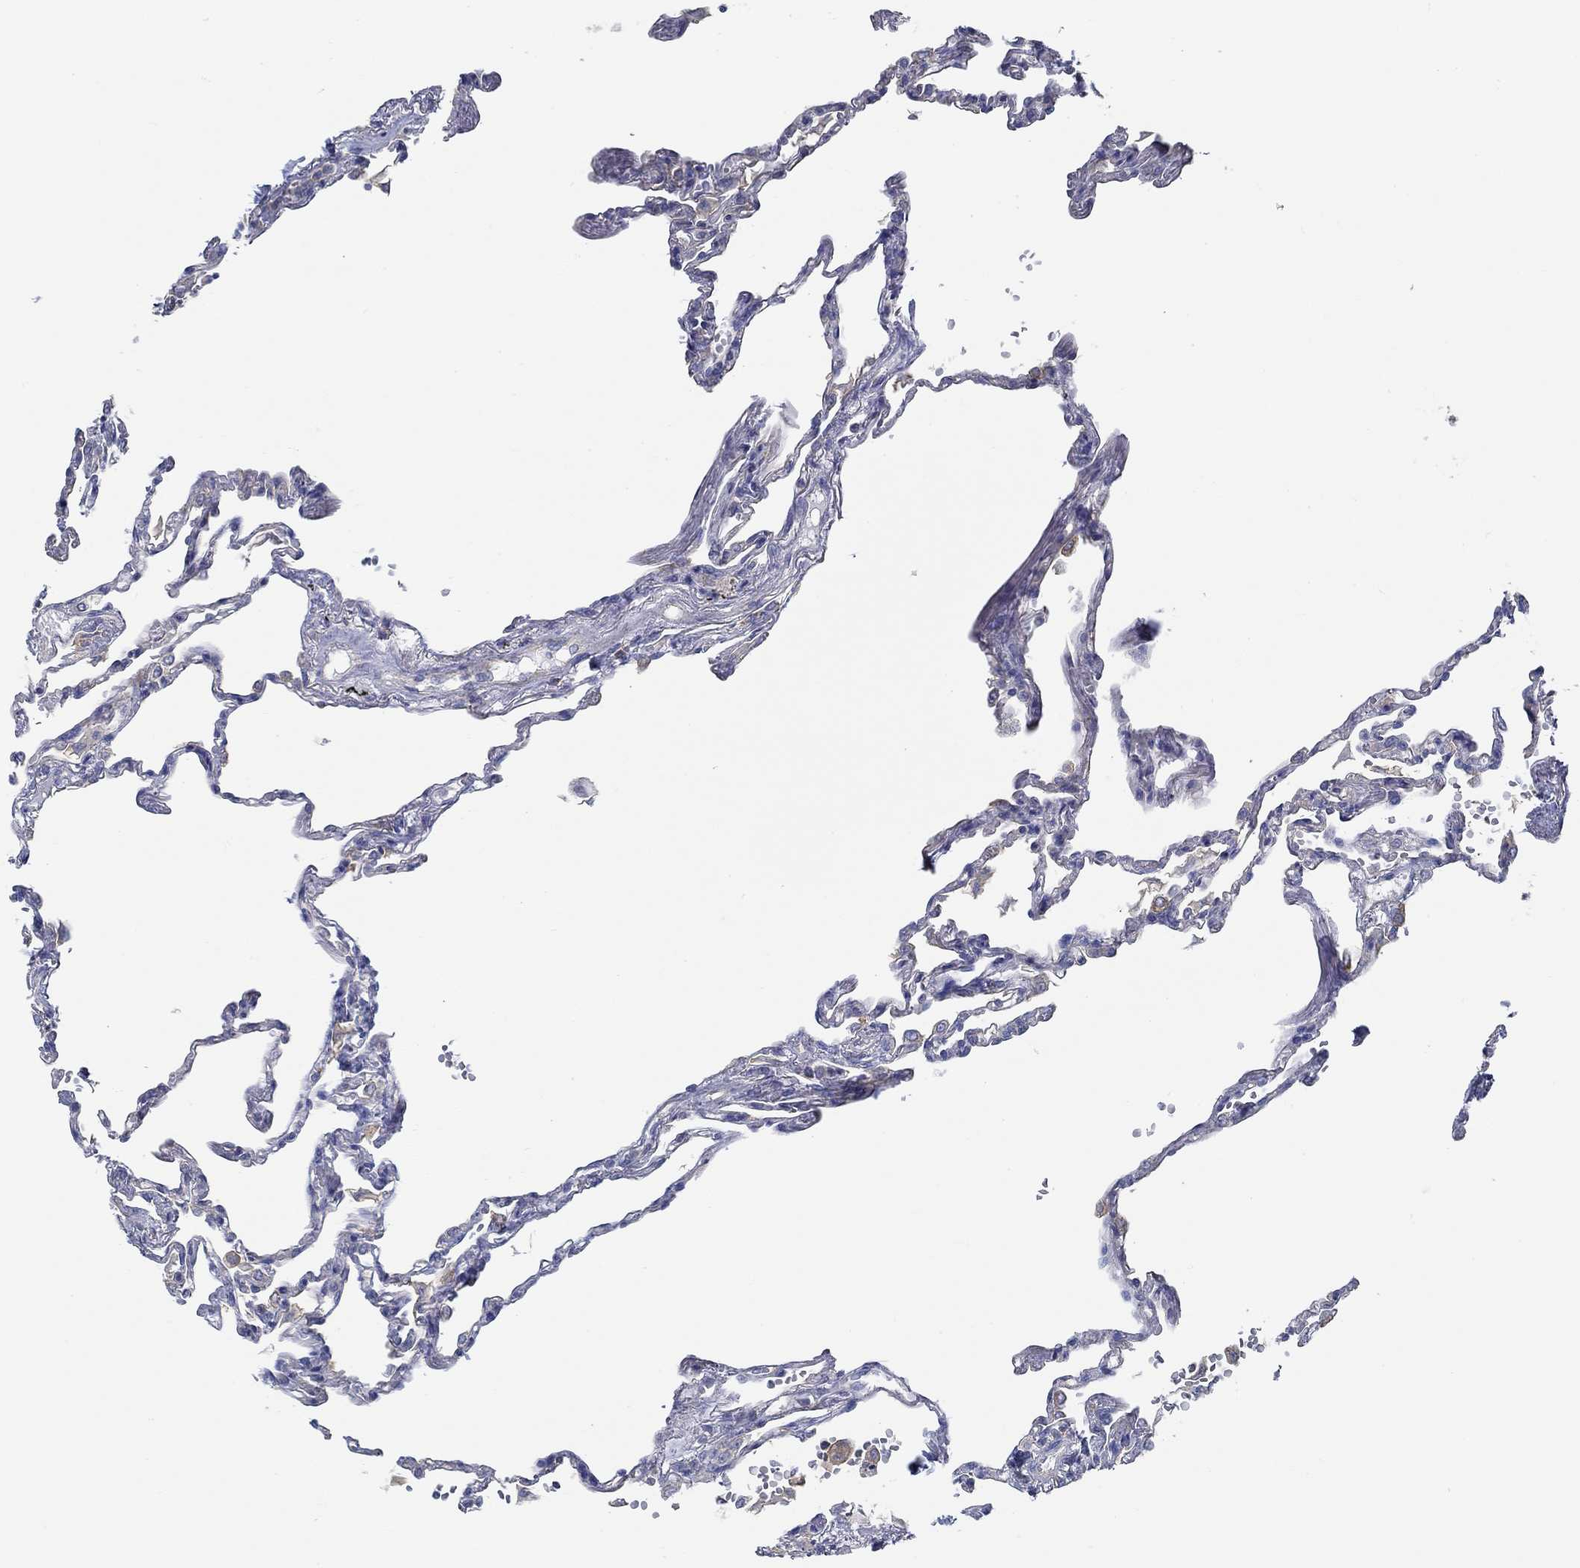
{"staining": {"intensity": "negative", "quantity": "none", "location": "none"}, "tissue": "lung", "cell_type": "Alveolar cells", "image_type": "normal", "snomed": [{"axis": "morphology", "description": "Normal tissue, NOS"}, {"axis": "topography", "description": "Lung"}], "caption": "DAB immunohistochemical staining of unremarkable human lung reveals no significant expression in alveolar cells. (DAB (3,3'-diaminobenzidine) immunohistochemistry with hematoxylin counter stain).", "gene": "BBOF1", "patient": {"sex": "male", "age": 78}}